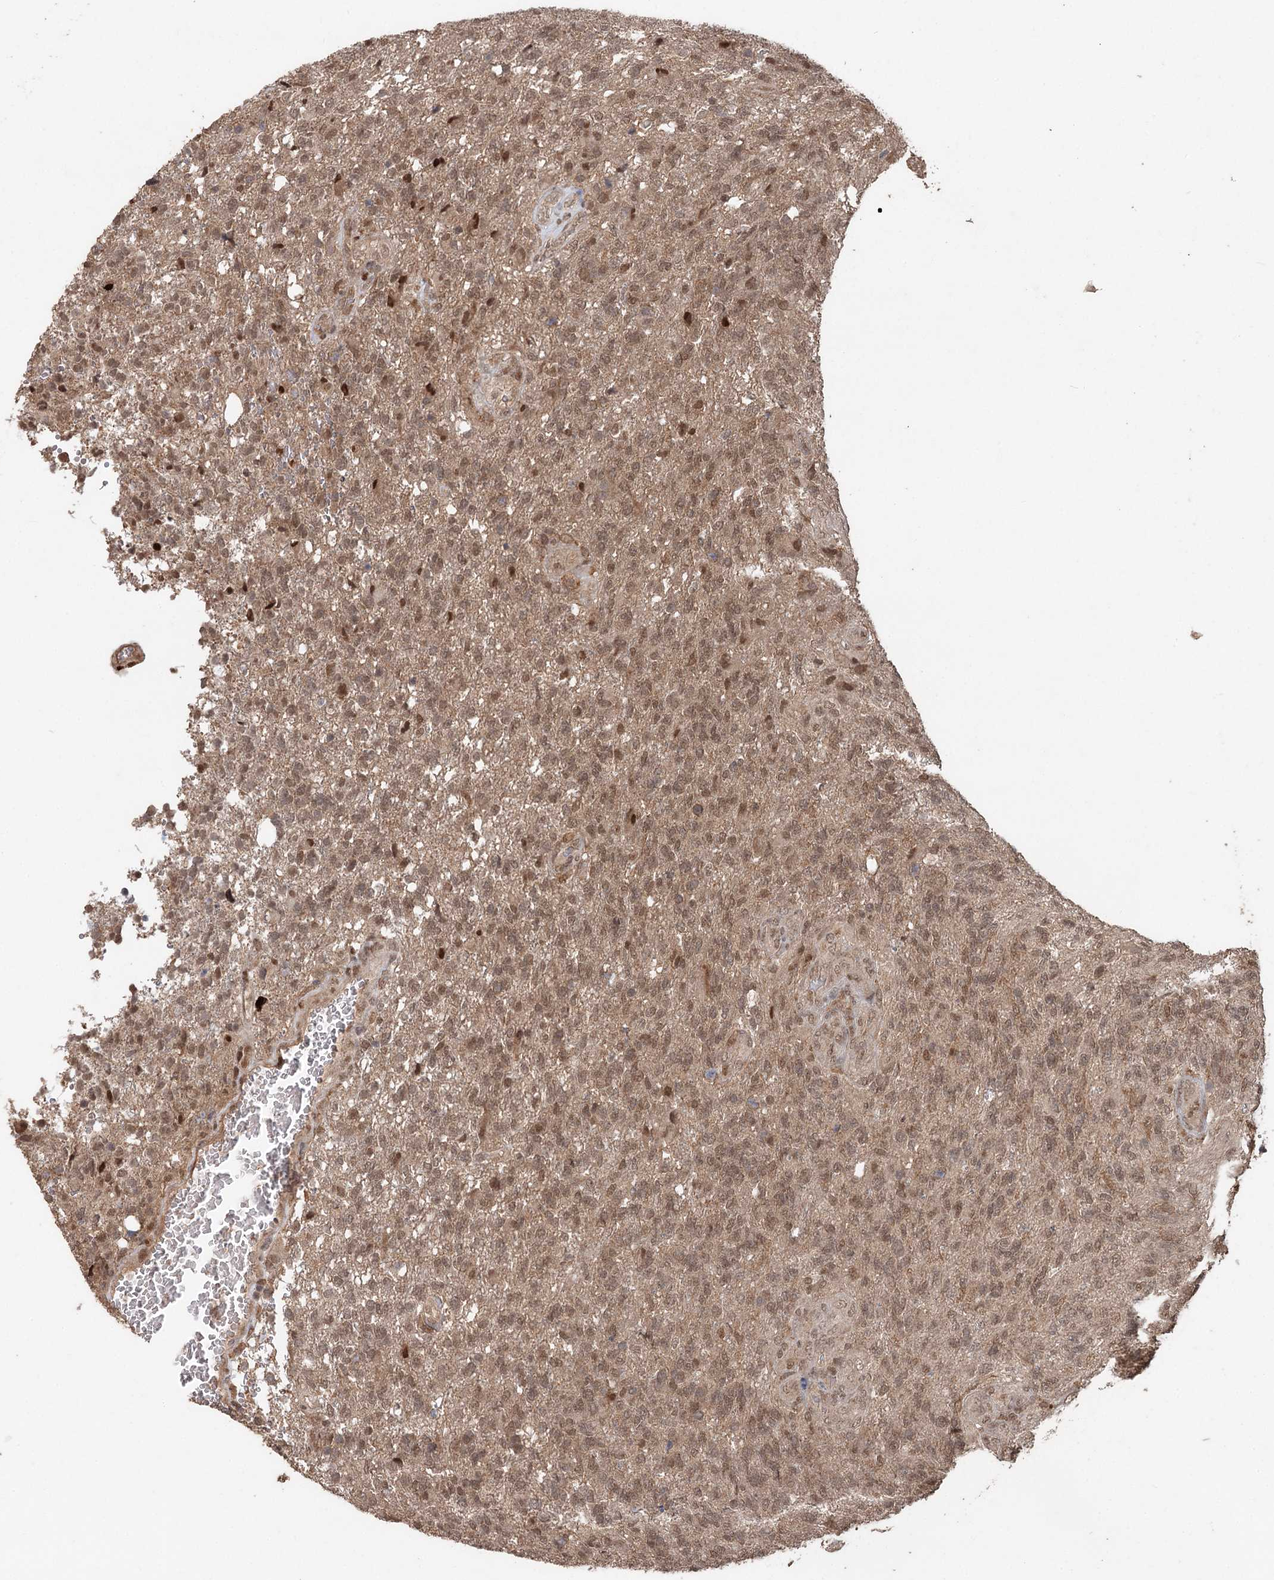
{"staining": {"intensity": "moderate", "quantity": ">75%", "location": "nuclear"}, "tissue": "glioma", "cell_type": "Tumor cells", "image_type": "cancer", "snomed": [{"axis": "morphology", "description": "Glioma, malignant, High grade"}, {"axis": "topography", "description": "Brain"}], "caption": "A brown stain labels moderate nuclear positivity of a protein in human malignant glioma (high-grade) tumor cells. (Brightfield microscopy of DAB IHC at high magnification).", "gene": "FBXO7", "patient": {"sex": "male", "age": 56}}